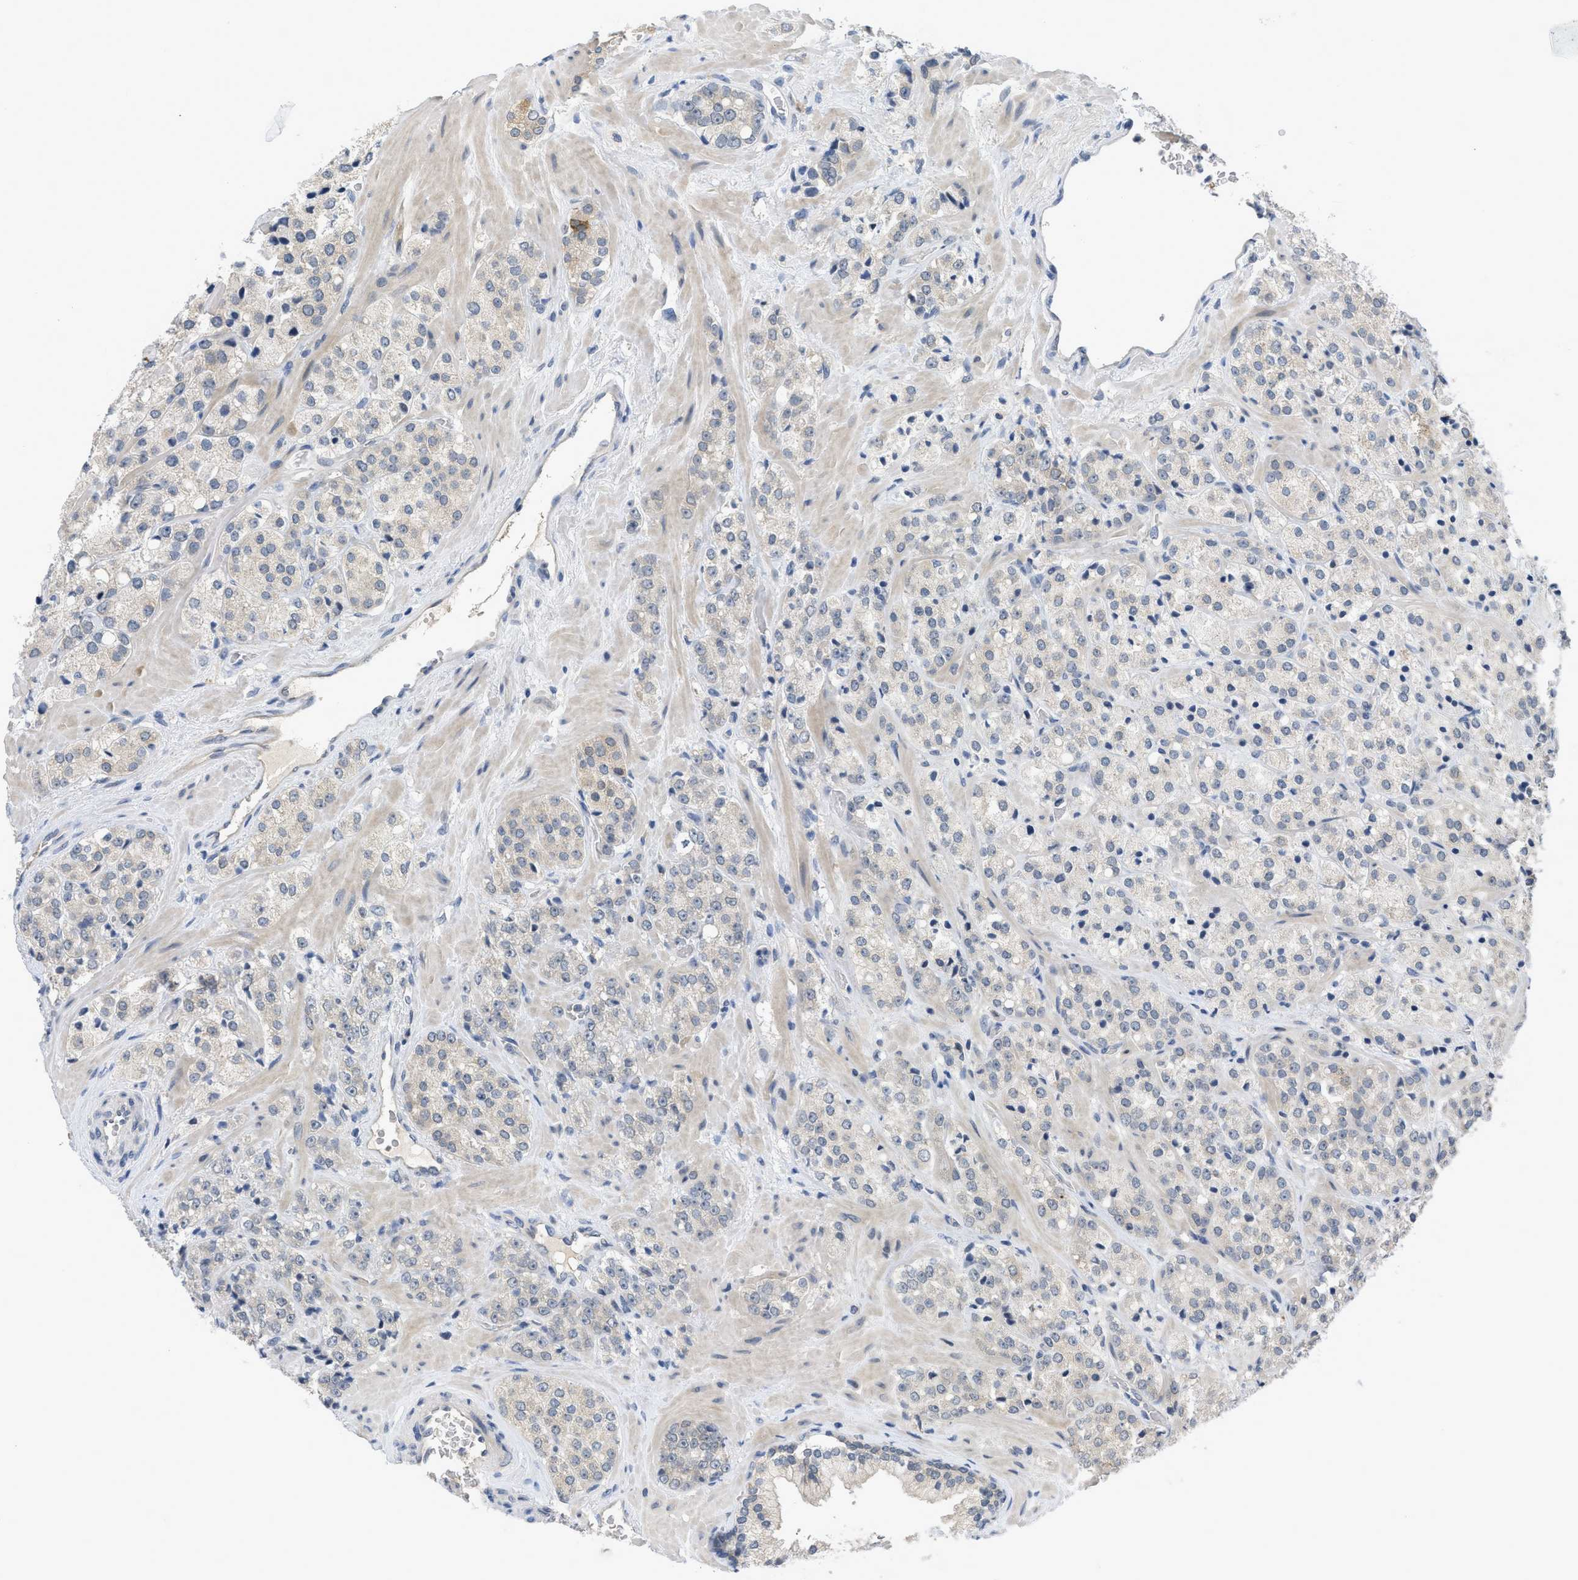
{"staining": {"intensity": "negative", "quantity": "none", "location": "none"}, "tissue": "prostate cancer", "cell_type": "Tumor cells", "image_type": "cancer", "snomed": [{"axis": "morphology", "description": "Adenocarcinoma, High grade"}, {"axis": "topography", "description": "Prostate"}], "caption": "Prostate cancer stained for a protein using IHC demonstrates no expression tumor cells.", "gene": "TNFAIP1", "patient": {"sex": "male", "age": 64}}